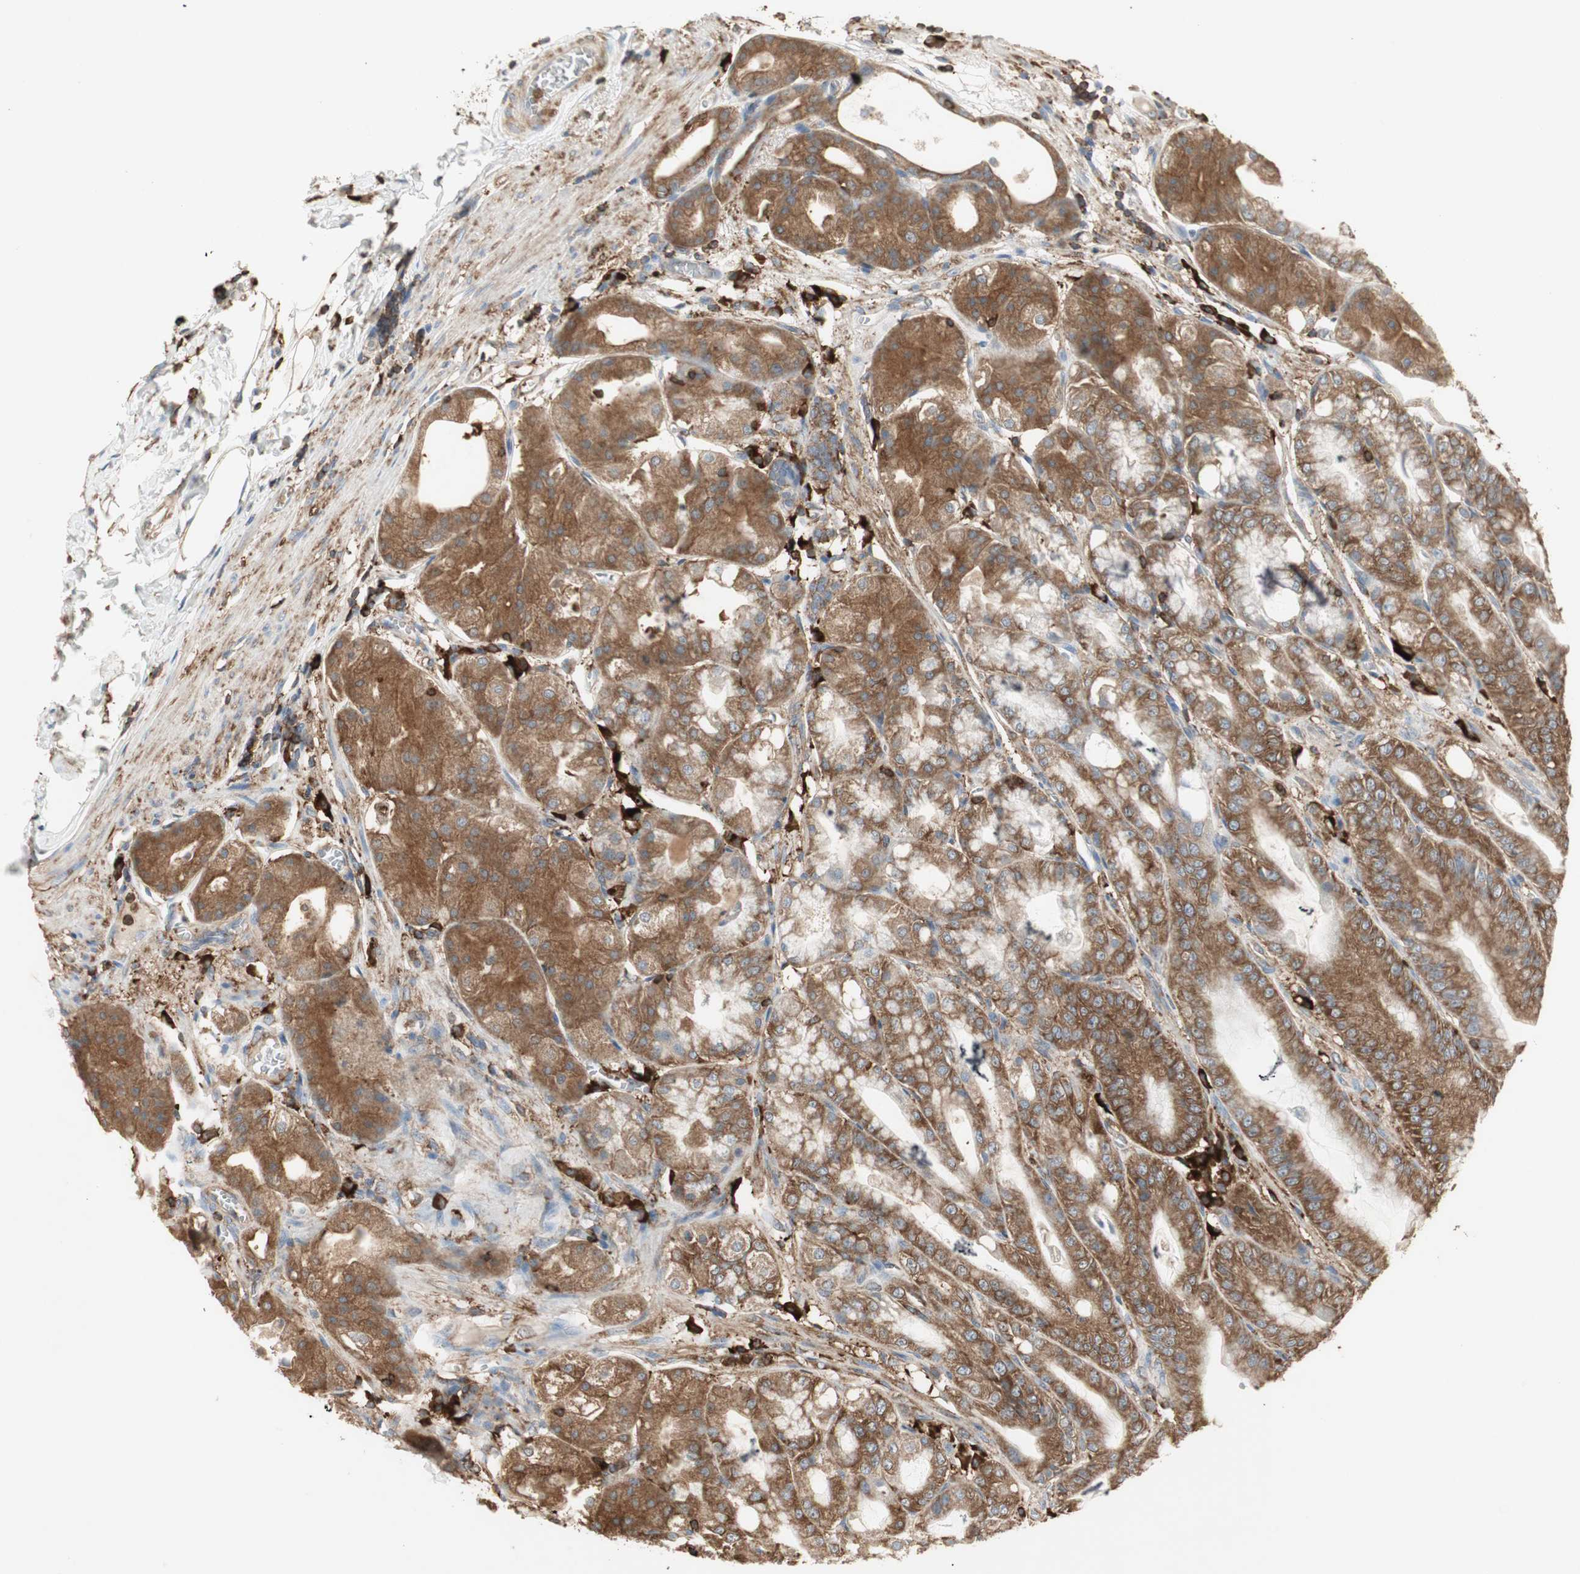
{"staining": {"intensity": "strong", "quantity": ">75%", "location": "cytoplasmic/membranous"}, "tissue": "stomach", "cell_type": "Glandular cells", "image_type": "normal", "snomed": [{"axis": "morphology", "description": "Normal tissue, NOS"}, {"axis": "topography", "description": "Stomach, lower"}], "caption": "A high-resolution histopathology image shows immunohistochemistry staining of normal stomach, which shows strong cytoplasmic/membranous positivity in approximately >75% of glandular cells. (DAB (3,3'-diaminobenzidine) = brown stain, brightfield microscopy at high magnification).", "gene": "MMP3", "patient": {"sex": "male", "age": 71}}